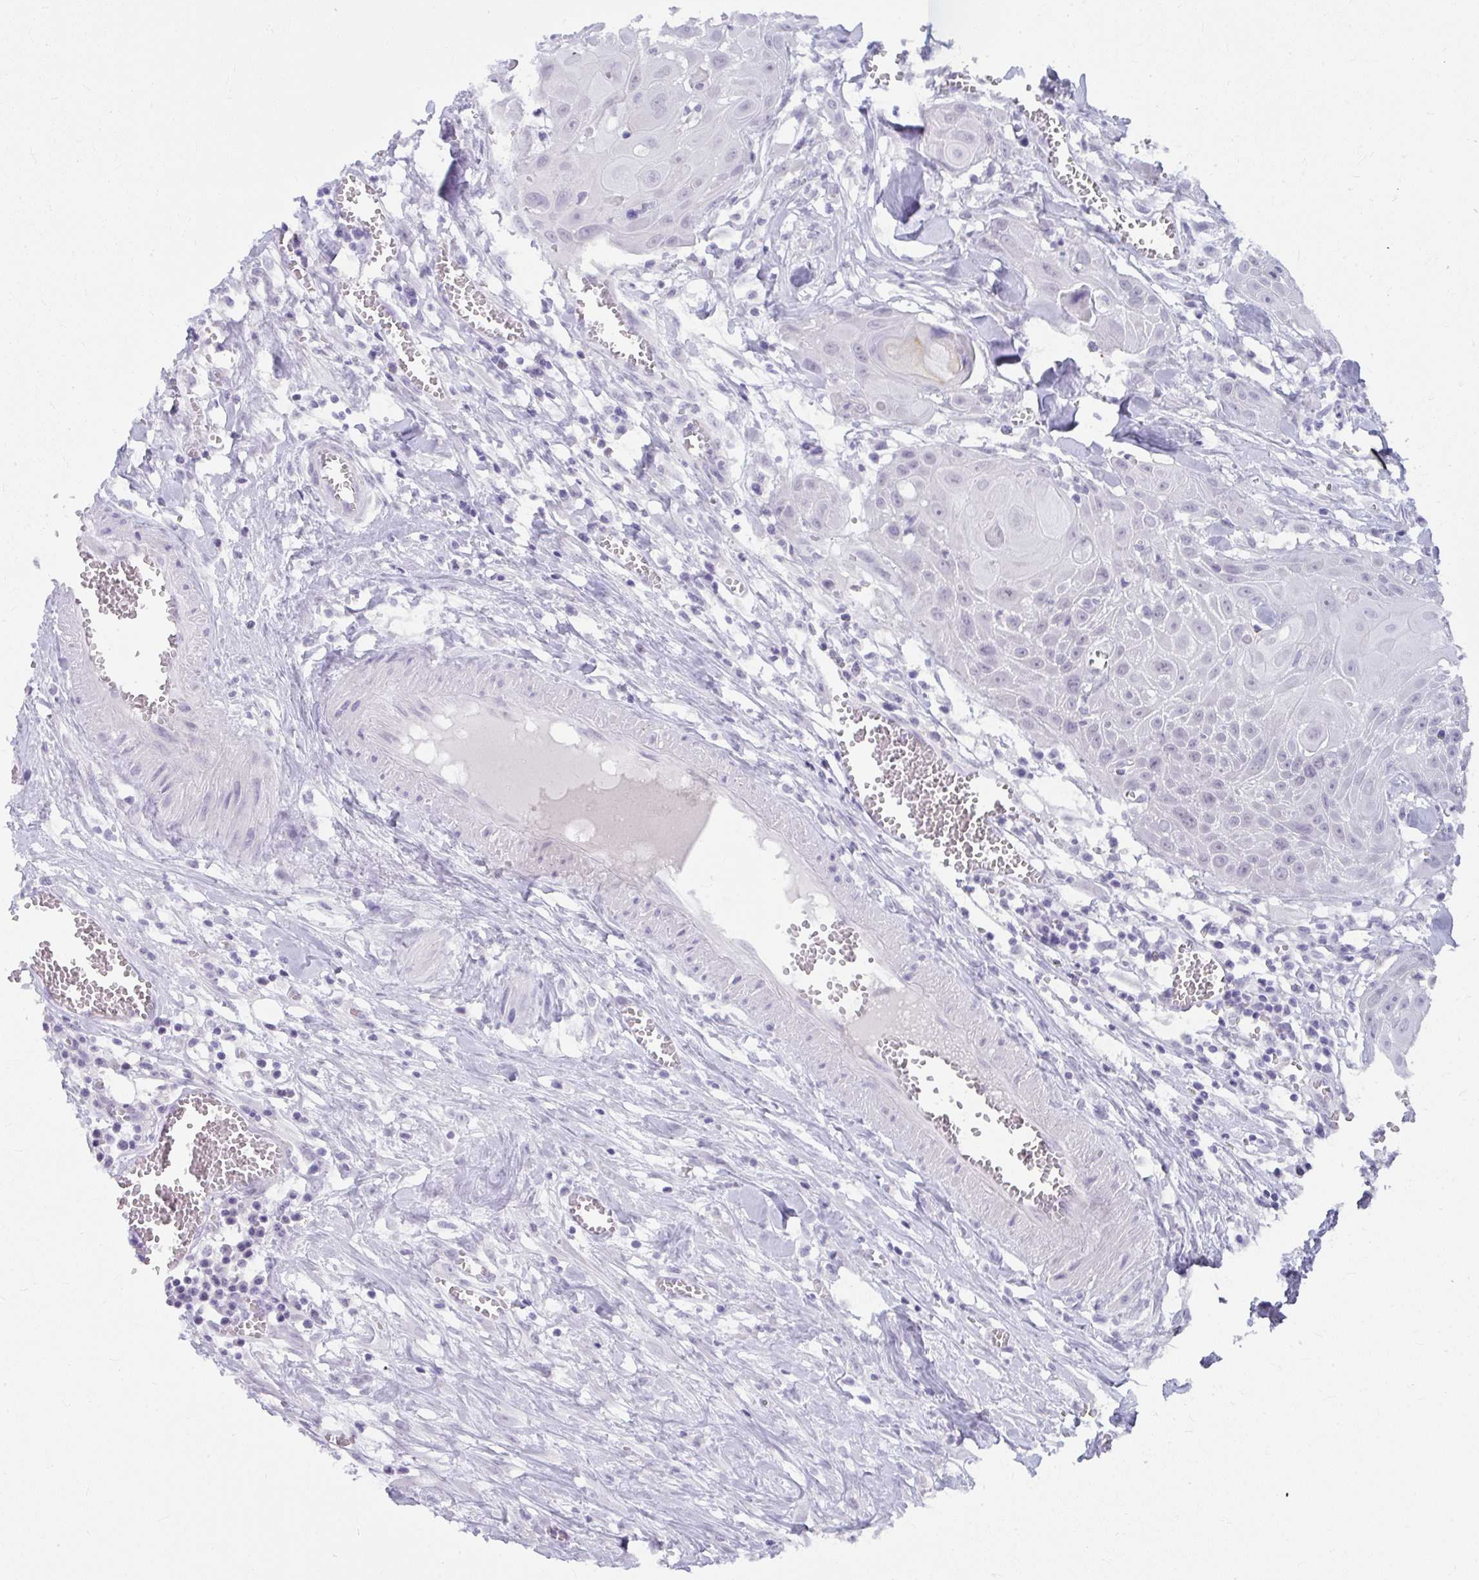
{"staining": {"intensity": "negative", "quantity": "none", "location": "none"}, "tissue": "head and neck cancer", "cell_type": "Tumor cells", "image_type": "cancer", "snomed": [{"axis": "morphology", "description": "Squamous cell carcinoma, NOS"}, {"axis": "topography", "description": "Lymph node"}, {"axis": "topography", "description": "Salivary gland"}, {"axis": "topography", "description": "Head-Neck"}], "caption": "High magnification brightfield microscopy of head and neck squamous cell carcinoma stained with DAB (brown) and counterstained with hematoxylin (blue): tumor cells show no significant staining.", "gene": "UGT3A2", "patient": {"sex": "female", "age": 74}}